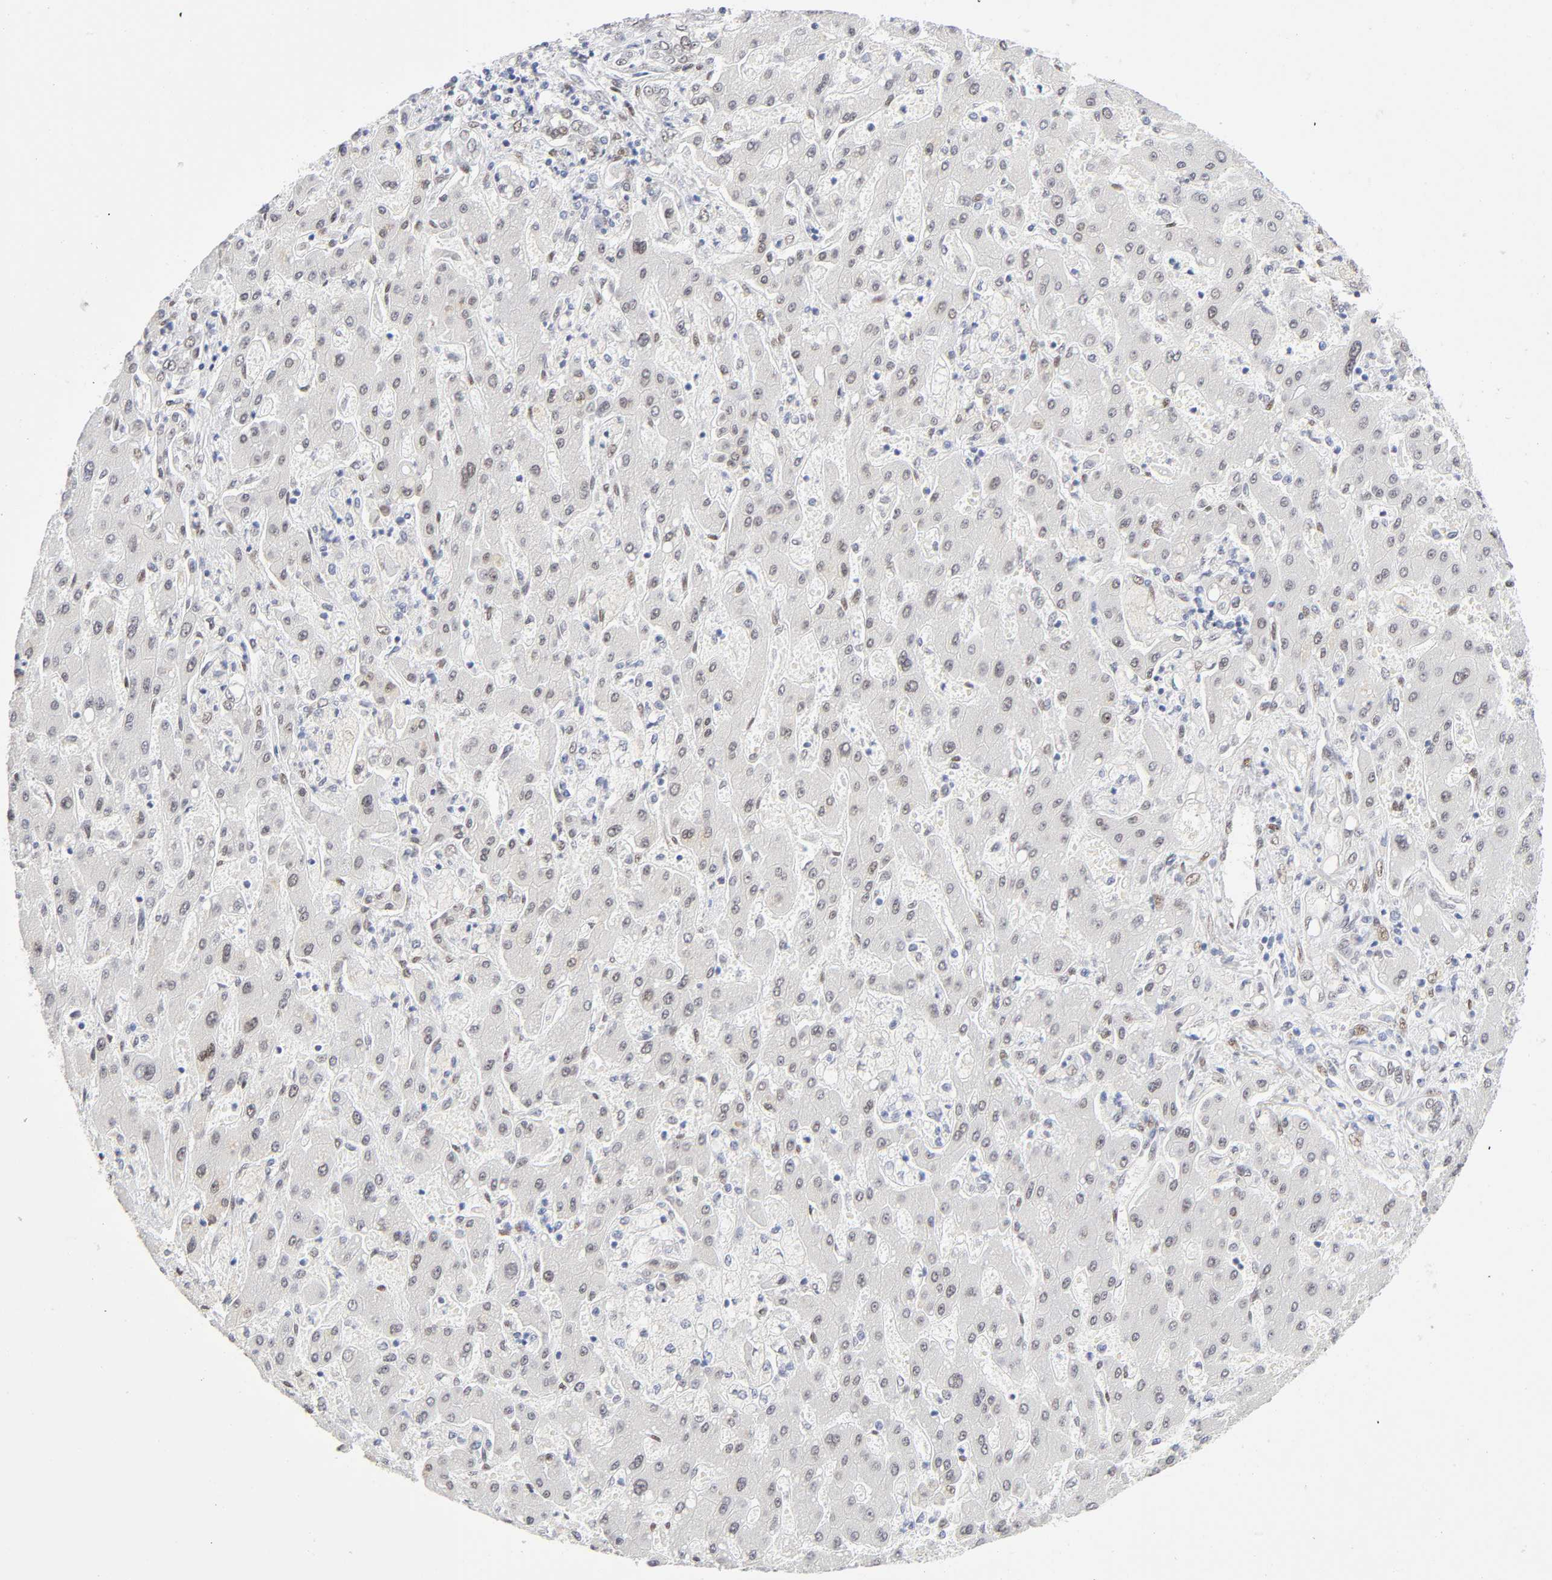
{"staining": {"intensity": "weak", "quantity": ">75%", "location": "nuclear"}, "tissue": "liver cancer", "cell_type": "Tumor cells", "image_type": "cancer", "snomed": [{"axis": "morphology", "description": "Cholangiocarcinoma"}, {"axis": "topography", "description": "Liver"}], "caption": "Immunohistochemical staining of human liver cholangiocarcinoma reveals weak nuclear protein positivity in about >75% of tumor cells.", "gene": "NFIC", "patient": {"sex": "male", "age": 50}}